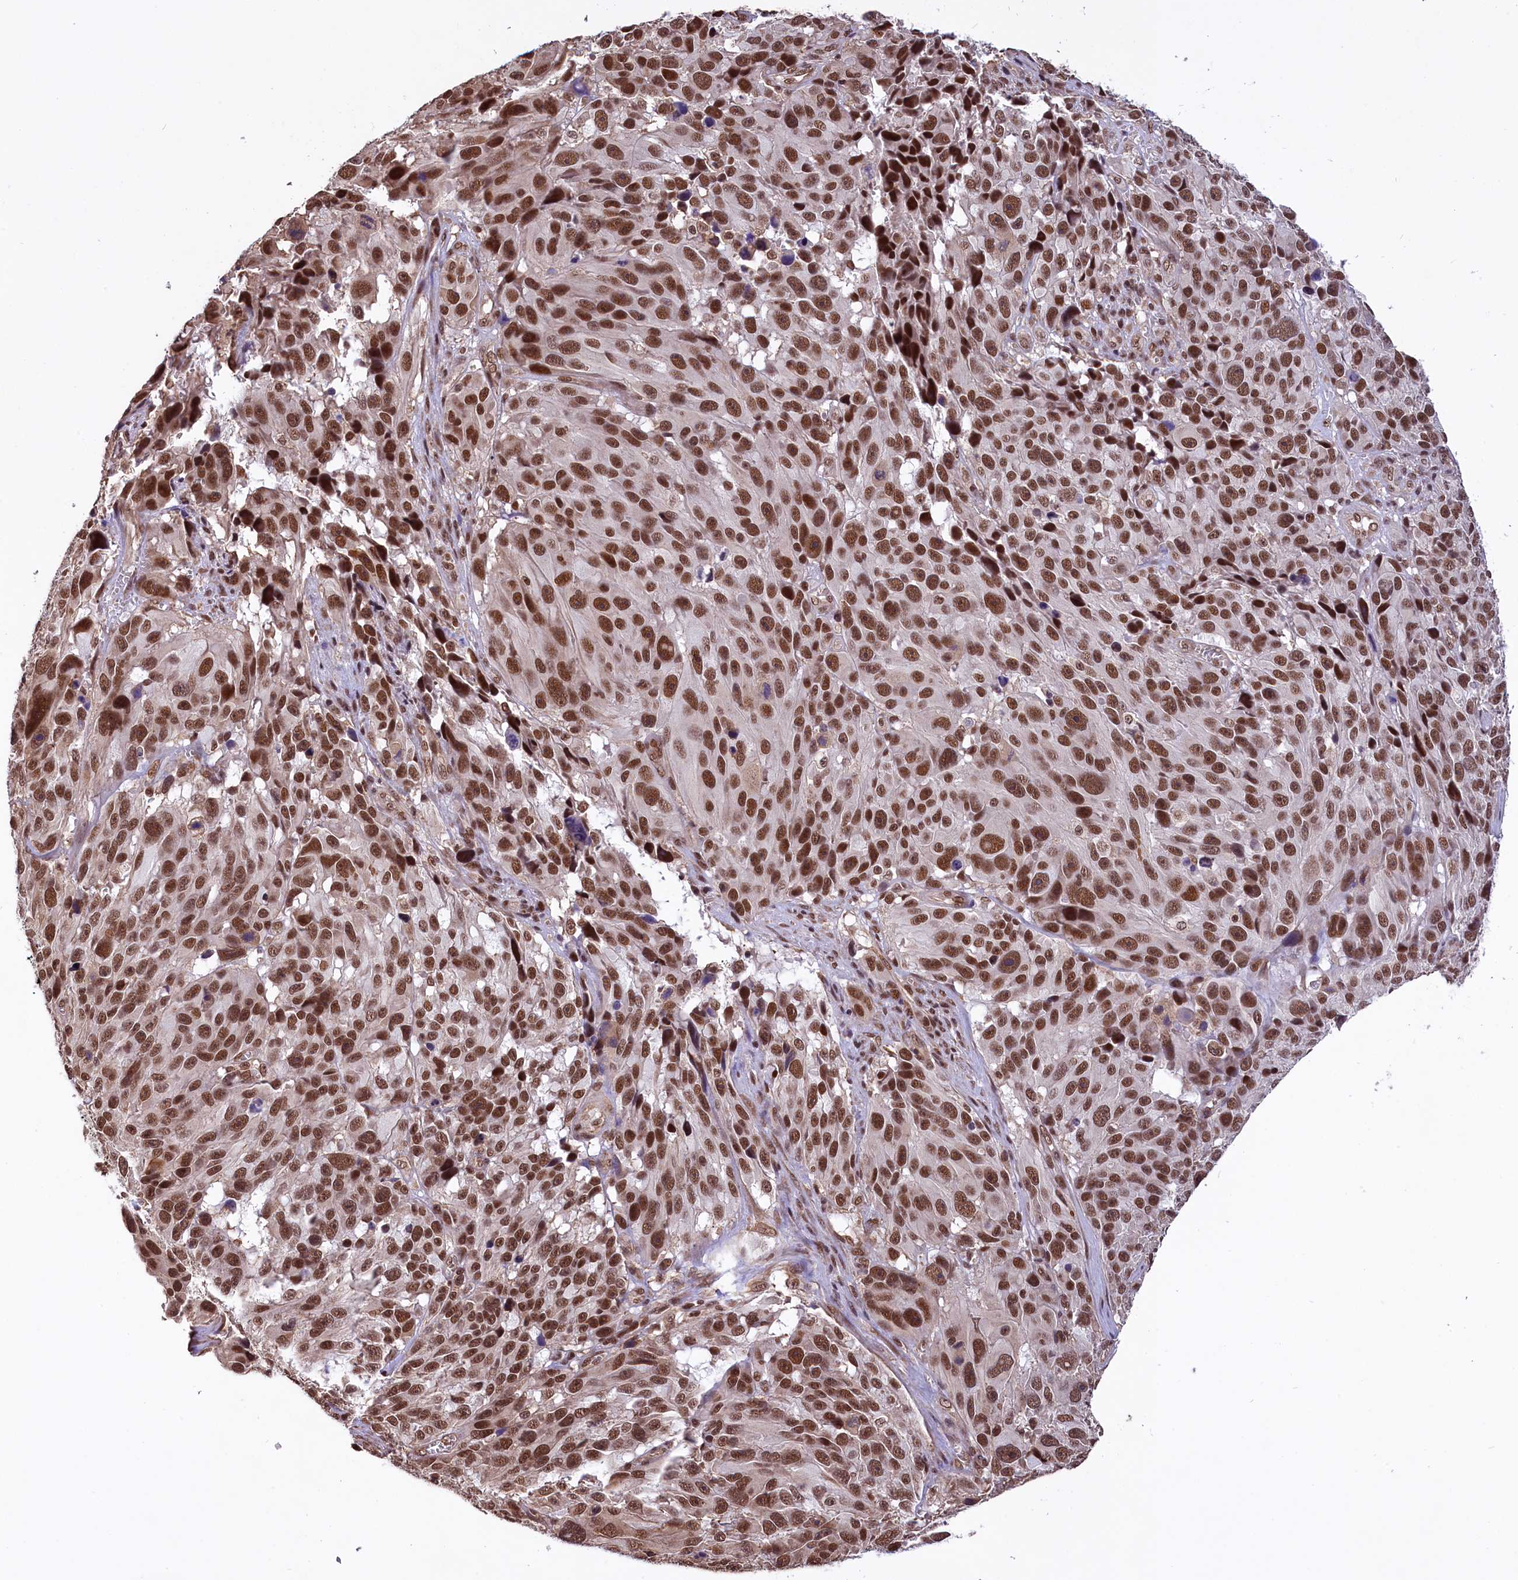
{"staining": {"intensity": "strong", "quantity": ">75%", "location": "nuclear"}, "tissue": "melanoma", "cell_type": "Tumor cells", "image_type": "cancer", "snomed": [{"axis": "morphology", "description": "Malignant melanoma, NOS"}, {"axis": "topography", "description": "Skin"}], "caption": "Immunohistochemistry (IHC) staining of melanoma, which demonstrates high levels of strong nuclear expression in about >75% of tumor cells indicating strong nuclear protein expression. The staining was performed using DAB (3,3'-diaminobenzidine) (brown) for protein detection and nuclei were counterstained in hematoxylin (blue).", "gene": "ZC3H4", "patient": {"sex": "male", "age": 84}}